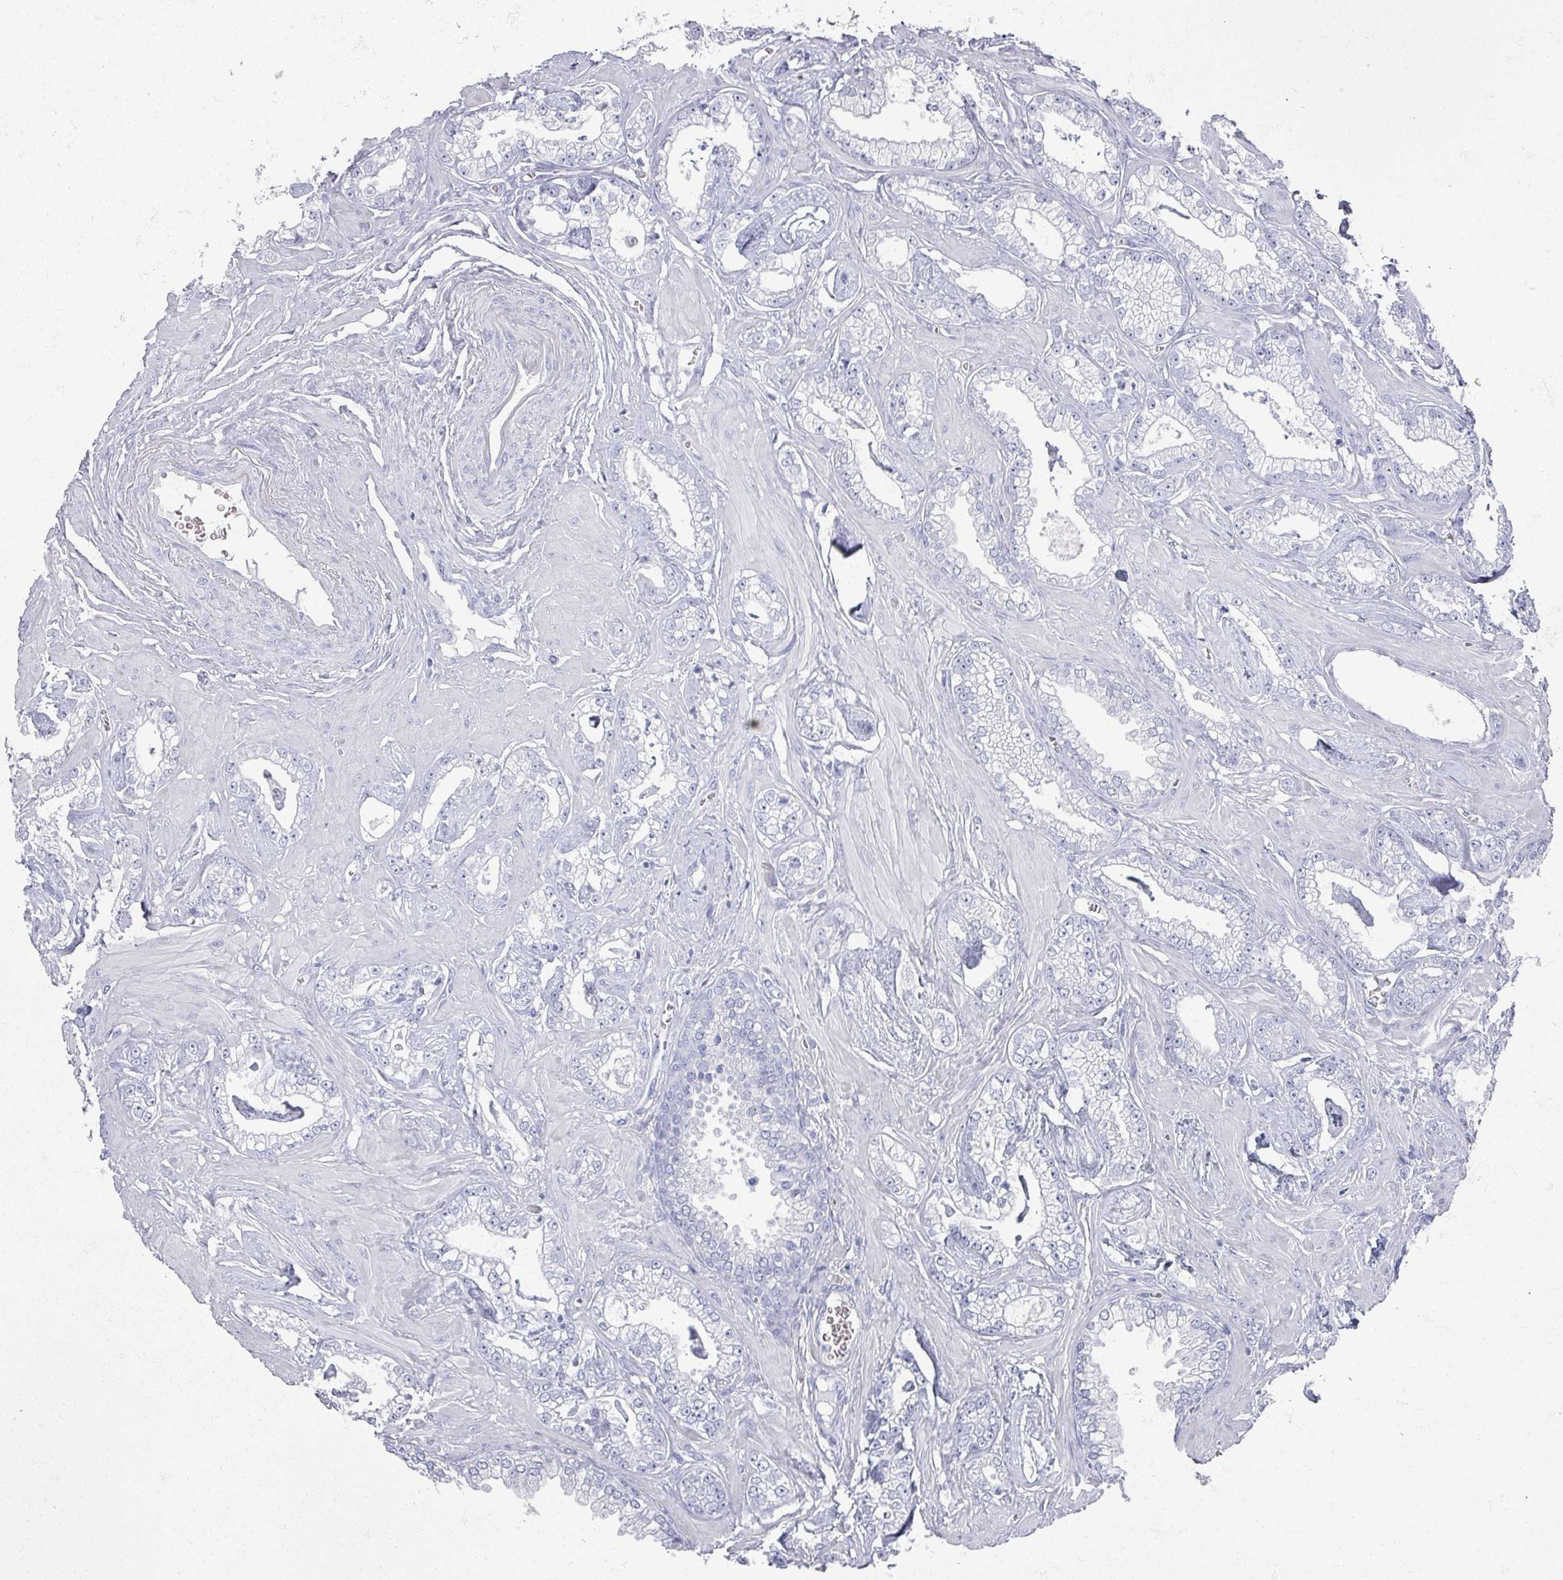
{"staining": {"intensity": "negative", "quantity": "none", "location": "none"}, "tissue": "prostate cancer", "cell_type": "Tumor cells", "image_type": "cancer", "snomed": [{"axis": "morphology", "description": "Adenocarcinoma, Low grade"}, {"axis": "topography", "description": "Prostate"}], "caption": "IHC image of human prostate cancer stained for a protein (brown), which demonstrates no staining in tumor cells.", "gene": "OMG", "patient": {"sex": "male", "age": 60}}